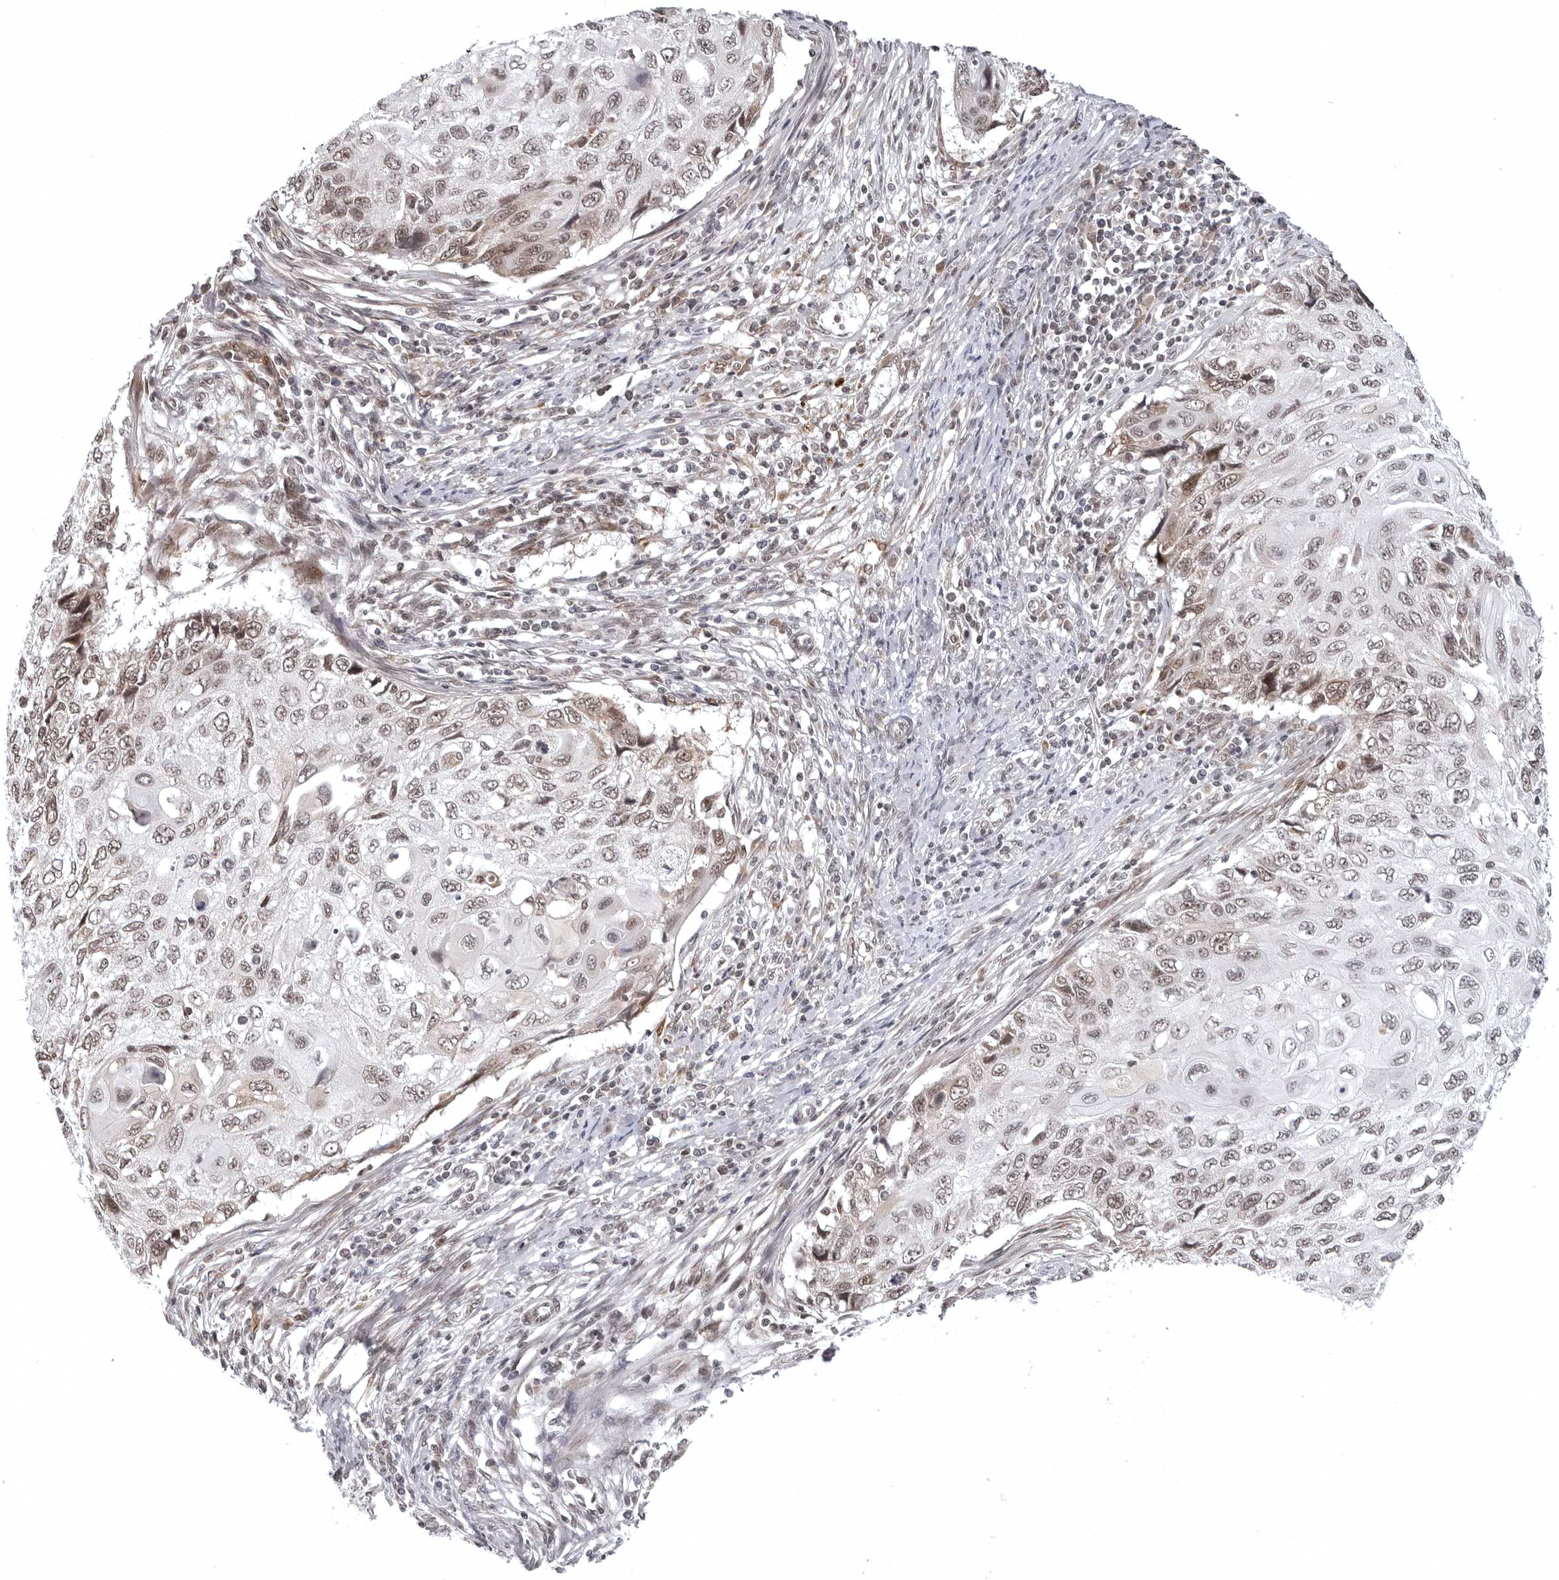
{"staining": {"intensity": "moderate", "quantity": "<25%", "location": "nuclear"}, "tissue": "cervical cancer", "cell_type": "Tumor cells", "image_type": "cancer", "snomed": [{"axis": "morphology", "description": "Squamous cell carcinoma, NOS"}, {"axis": "topography", "description": "Cervix"}], "caption": "An image of cervical cancer stained for a protein shows moderate nuclear brown staining in tumor cells.", "gene": "PHF3", "patient": {"sex": "female", "age": 70}}